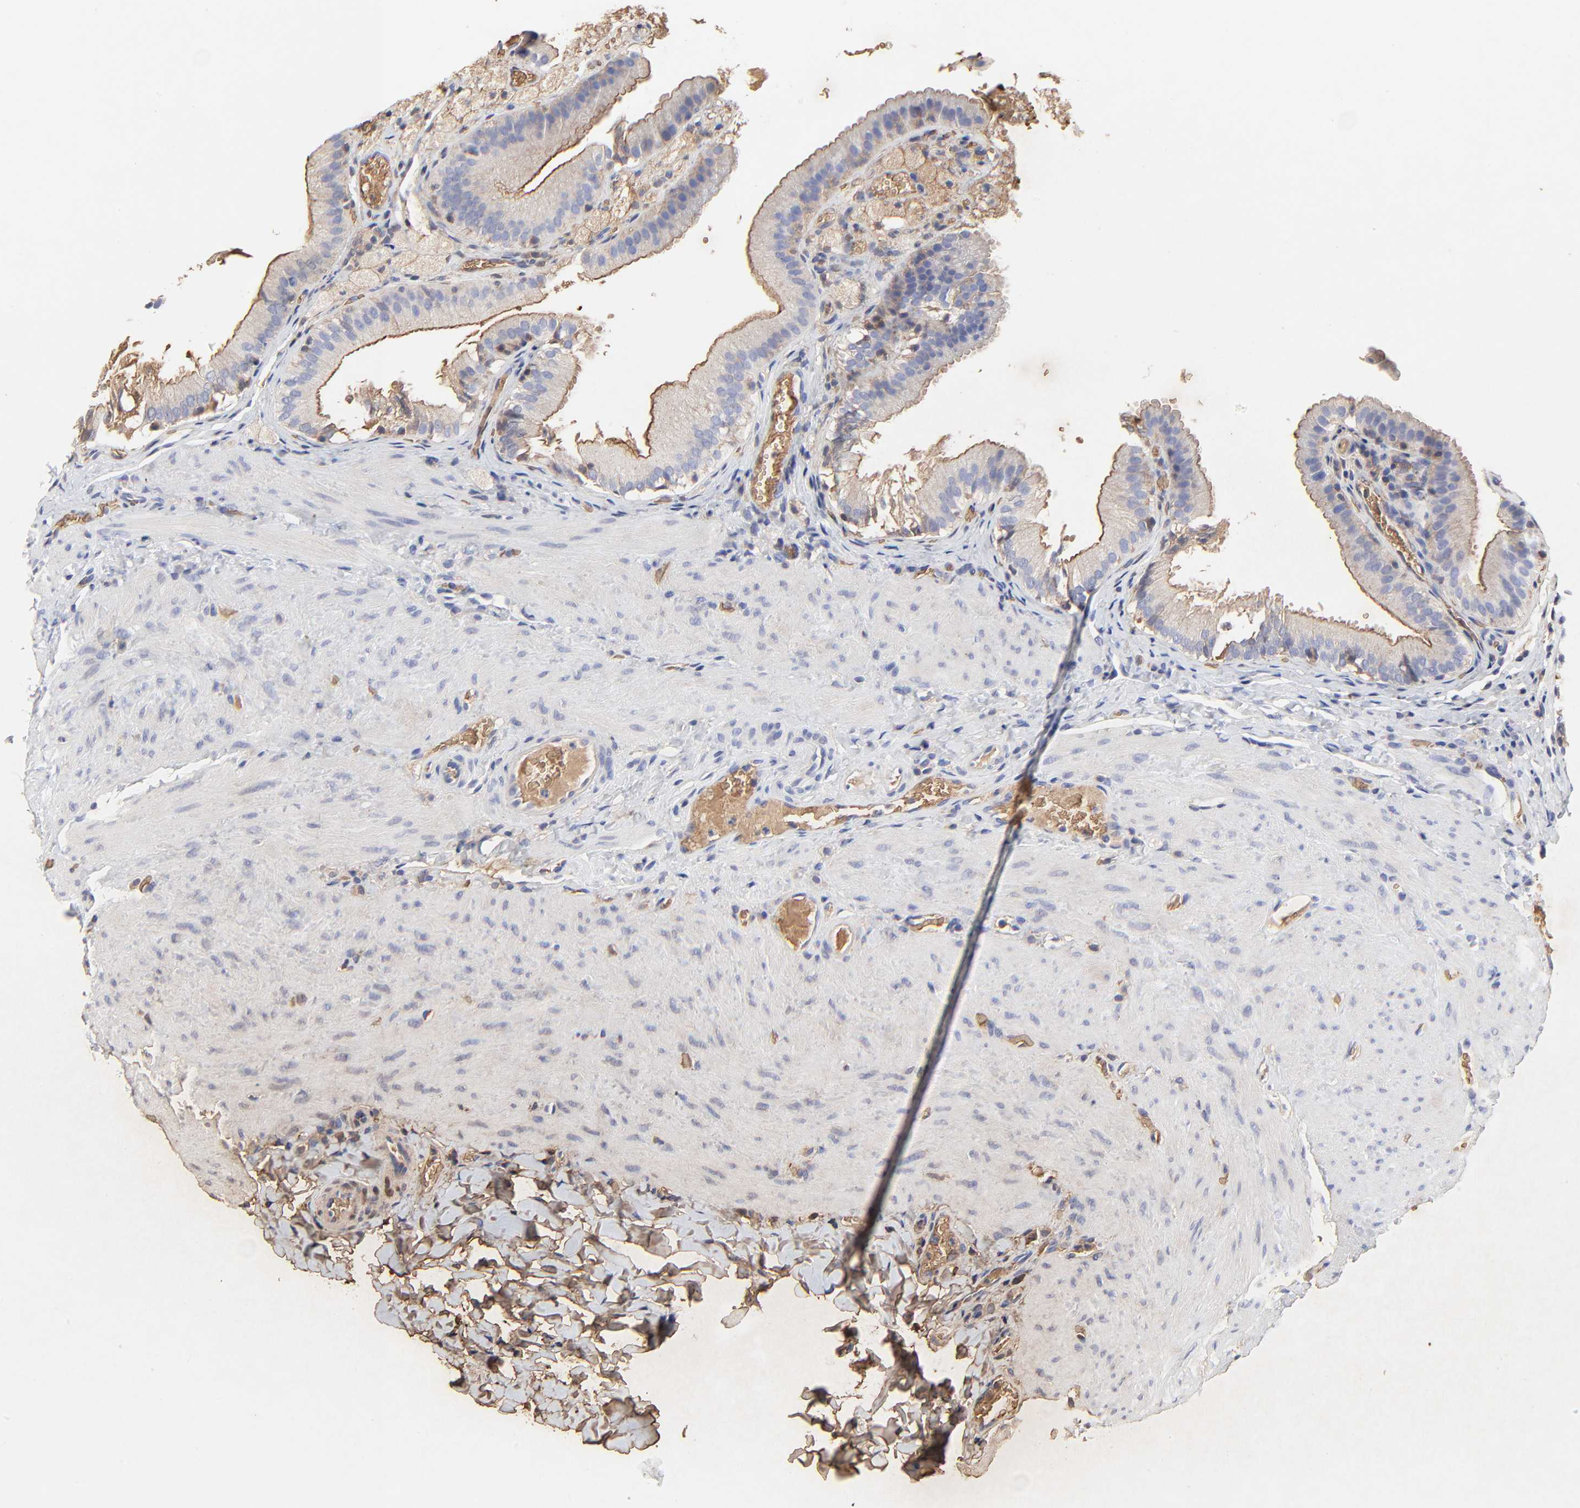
{"staining": {"intensity": "weak", "quantity": "25%-75%", "location": "cytoplasmic/membranous,nuclear"}, "tissue": "gallbladder", "cell_type": "Glandular cells", "image_type": "normal", "snomed": [{"axis": "morphology", "description": "Normal tissue, NOS"}, {"axis": "topography", "description": "Gallbladder"}], "caption": "Glandular cells display weak cytoplasmic/membranous,nuclear positivity in approximately 25%-75% of cells in benign gallbladder.", "gene": "PAG1", "patient": {"sex": "female", "age": 24}}